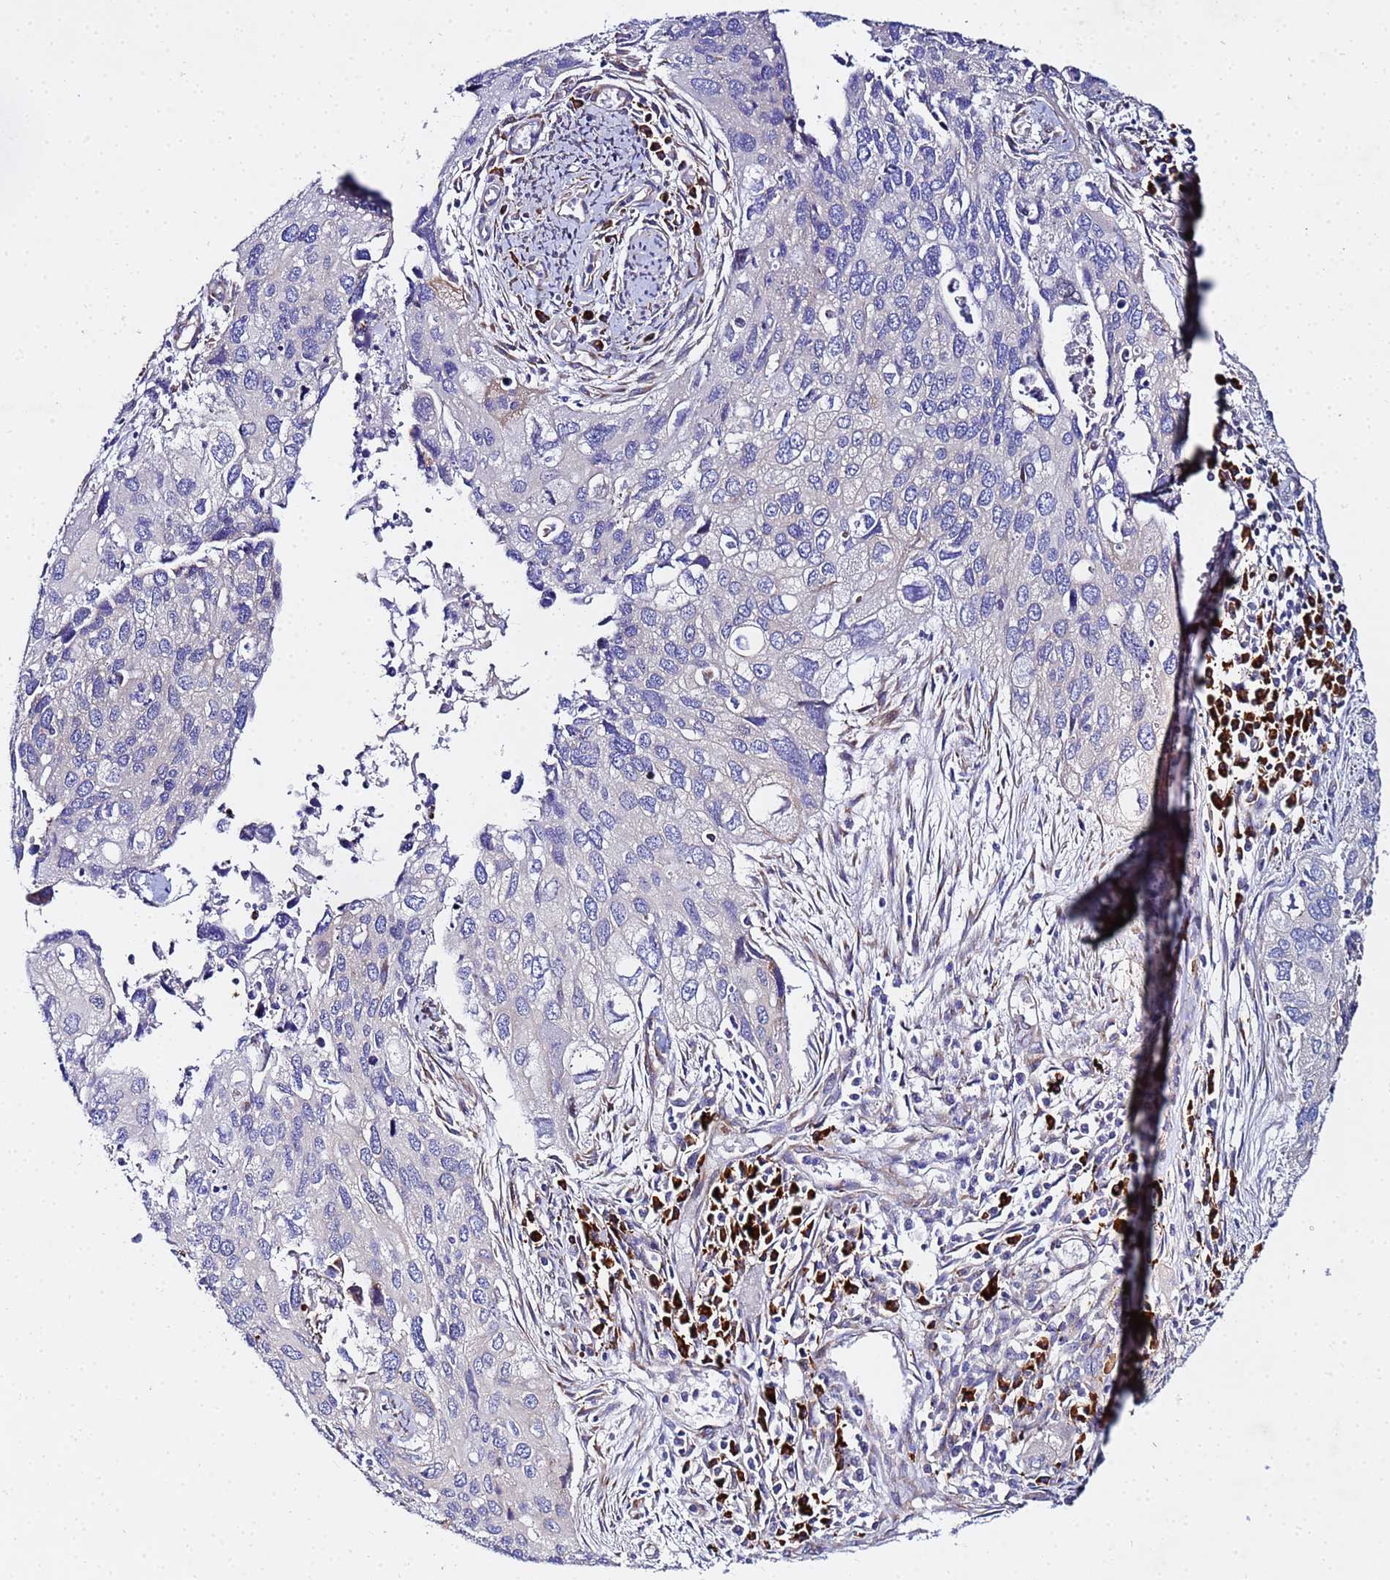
{"staining": {"intensity": "negative", "quantity": "none", "location": "none"}, "tissue": "cervical cancer", "cell_type": "Tumor cells", "image_type": "cancer", "snomed": [{"axis": "morphology", "description": "Squamous cell carcinoma, NOS"}, {"axis": "topography", "description": "Cervix"}], "caption": "Tumor cells are negative for brown protein staining in cervical squamous cell carcinoma.", "gene": "POM121", "patient": {"sex": "female", "age": 55}}